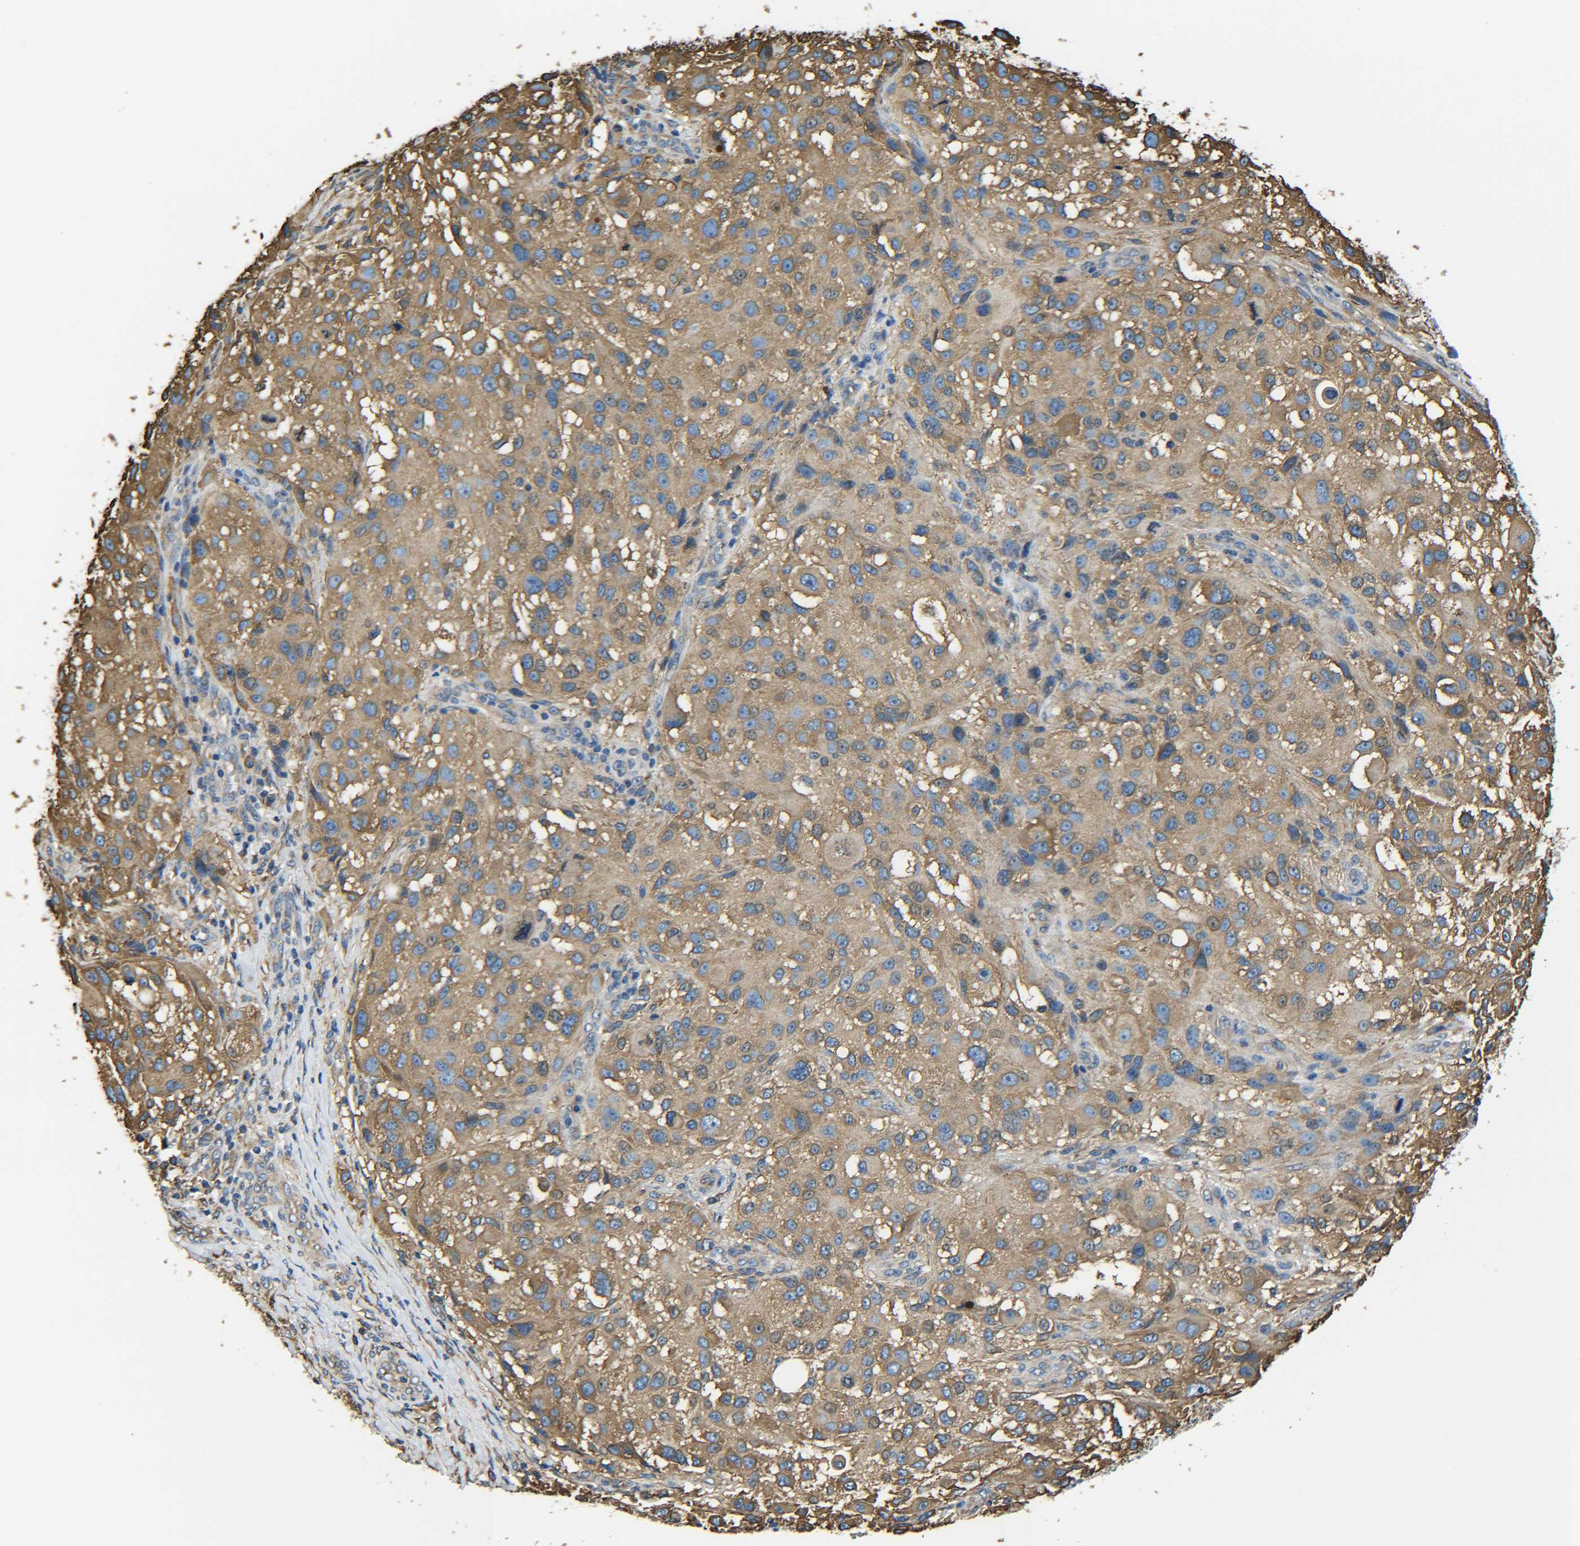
{"staining": {"intensity": "moderate", "quantity": ">75%", "location": "cytoplasmic/membranous"}, "tissue": "melanoma", "cell_type": "Tumor cells", "image_type": "cancer", "snomed": [{"axis": "morphology", "description": "Necrosis, NOS"}, {"axis": "morphology", "description": "Malignant melanoma, NOS"}, {"axis": "topography", "description": "Skin"}], "caption": "An image showing moderate cytoplasmic/membranous expression in about >75% of tumor cells in malignant melanoma, as visualized by brown immunohistochemical staining.", "gene": "TUBB", "patient": {"sex": "female", "age": 87}}